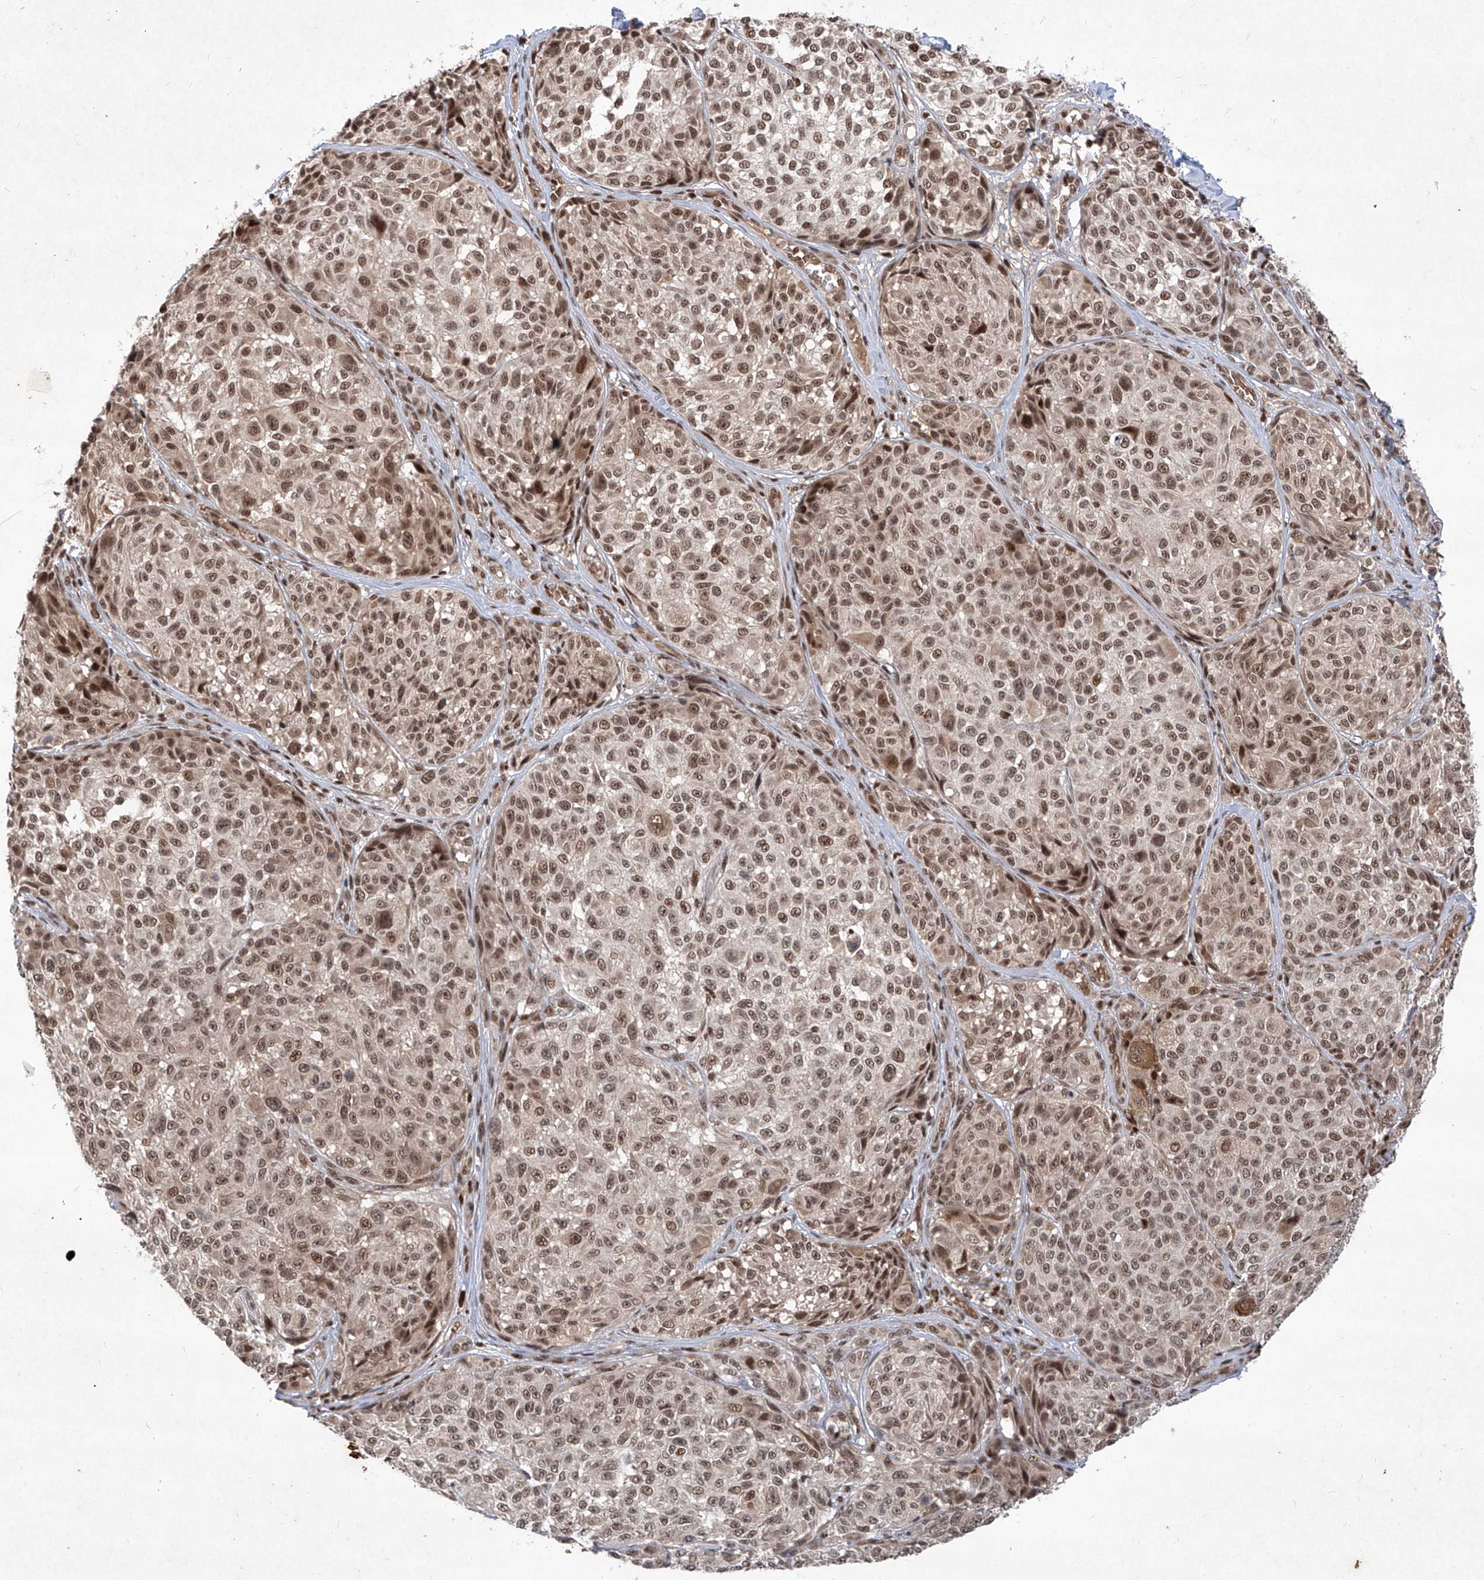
{"staining": {"intensity": "moderate", "quantity": ">75%", "location": "nuclear"}, "tissue": "melanoma", "cell_type": "Tumor cells", "image_type": "cancer", "snomed": [{"axis": "morphology", "description": "Malignant melanoma, NOS"}, {"axis": "topography", "description": "Skin"}], "caption": "Melanoma stained for a protein exhibits moderate nuclear positivity in tumor cells.", "gene": "IRF2", "patient": {"sex": "male", "age": 83}}